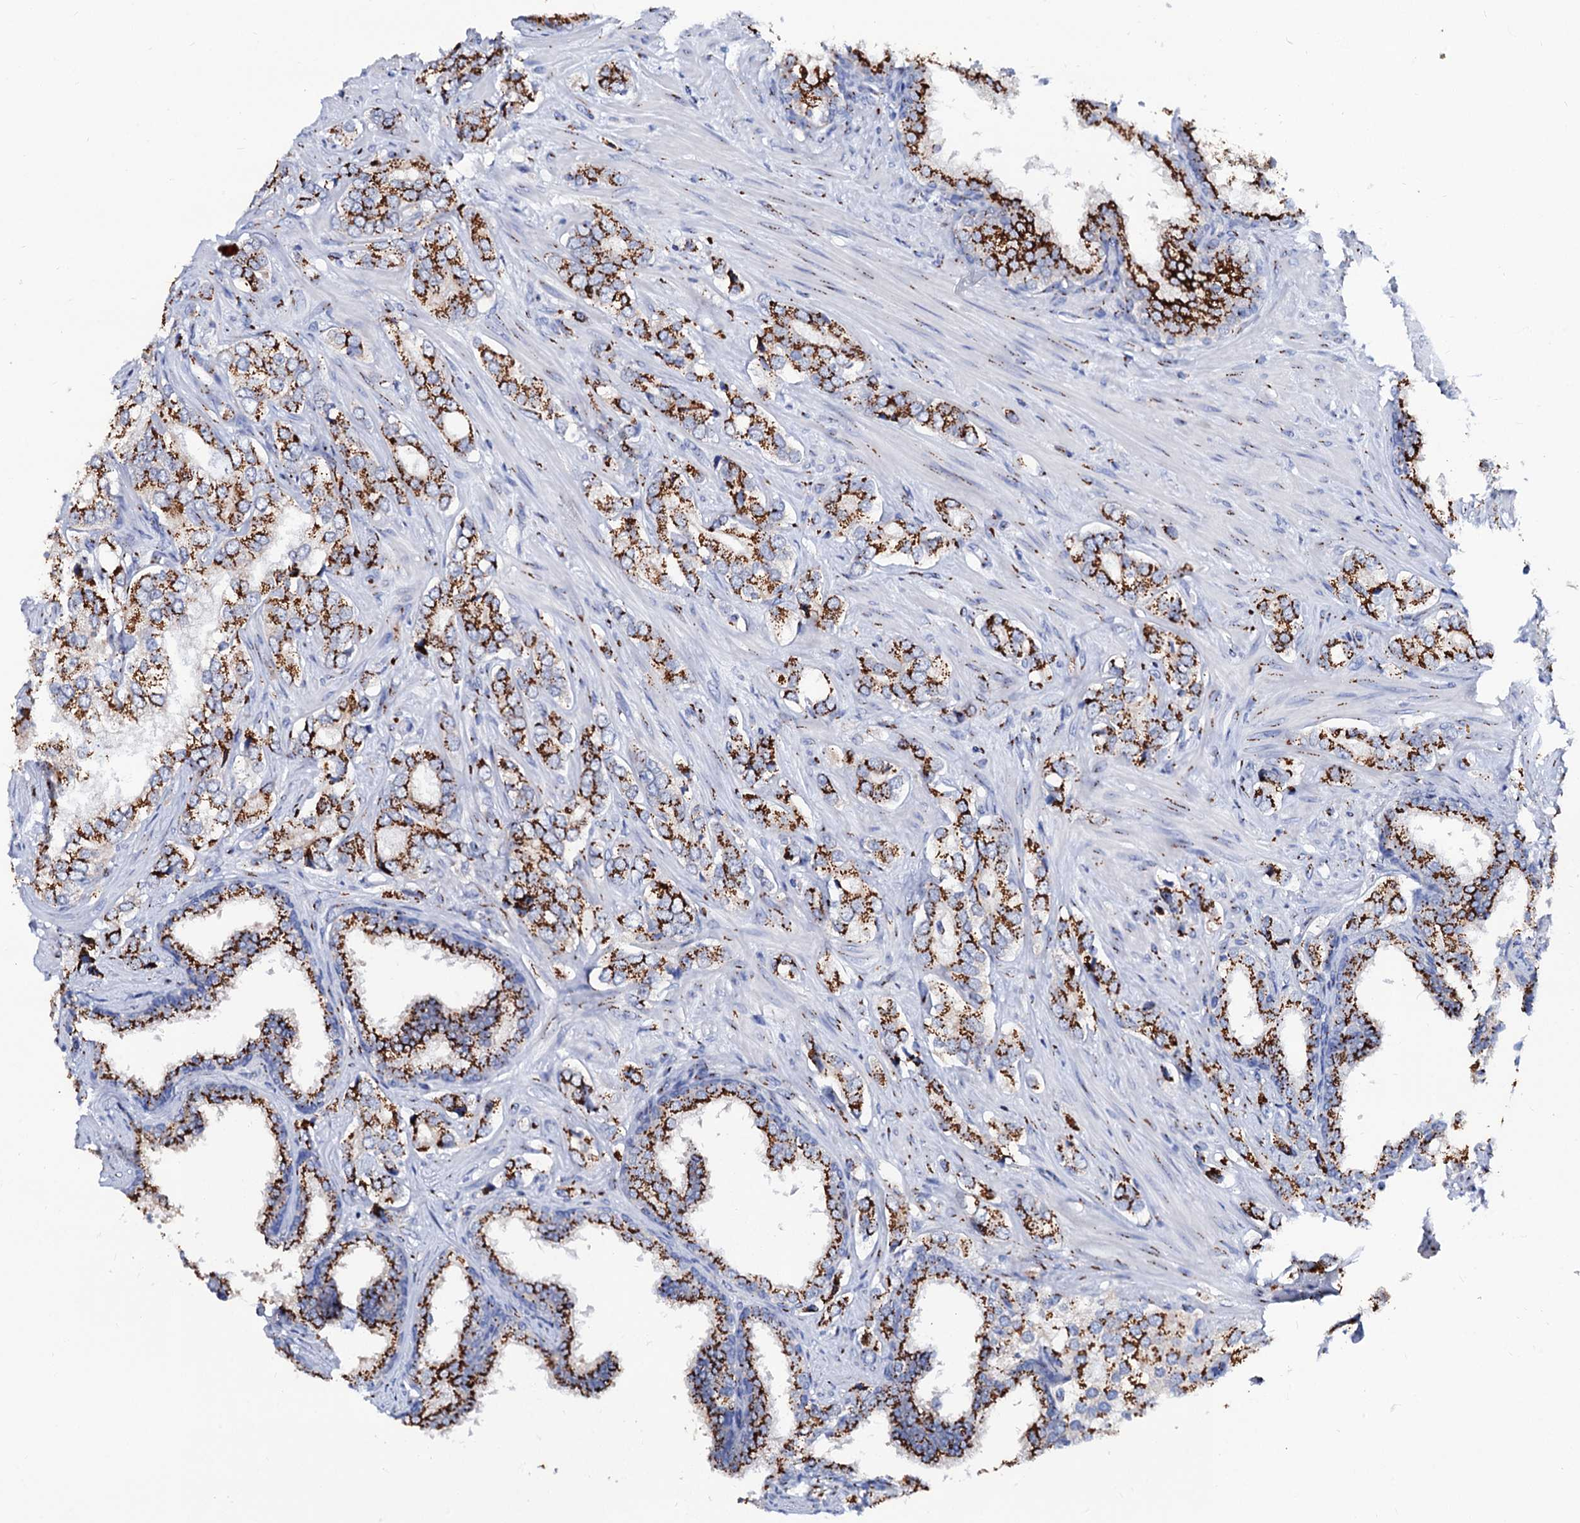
{"staining": {"intensity": "strong", "quantity": ">75%", "location": "cytoplasmic/membranous"}, "tissue": "prostate cancer", "cell_type": "Tumor cells", "image_type": "cancer", "snomed": [{"axis": "morphology", "description": "Adenocarcinoma, High grade"}, {"axis": "topography", "description": "Prostate"}], "caption": "High-grade adenocarcinoma (prostate) tissue shows strong cytoplasmic/membranous positivity in about >75% of tumor cells, visualized by immunohistochemistry.", "gene": "TM9SF3", "patient": {"sex": "male", "age": 66}}